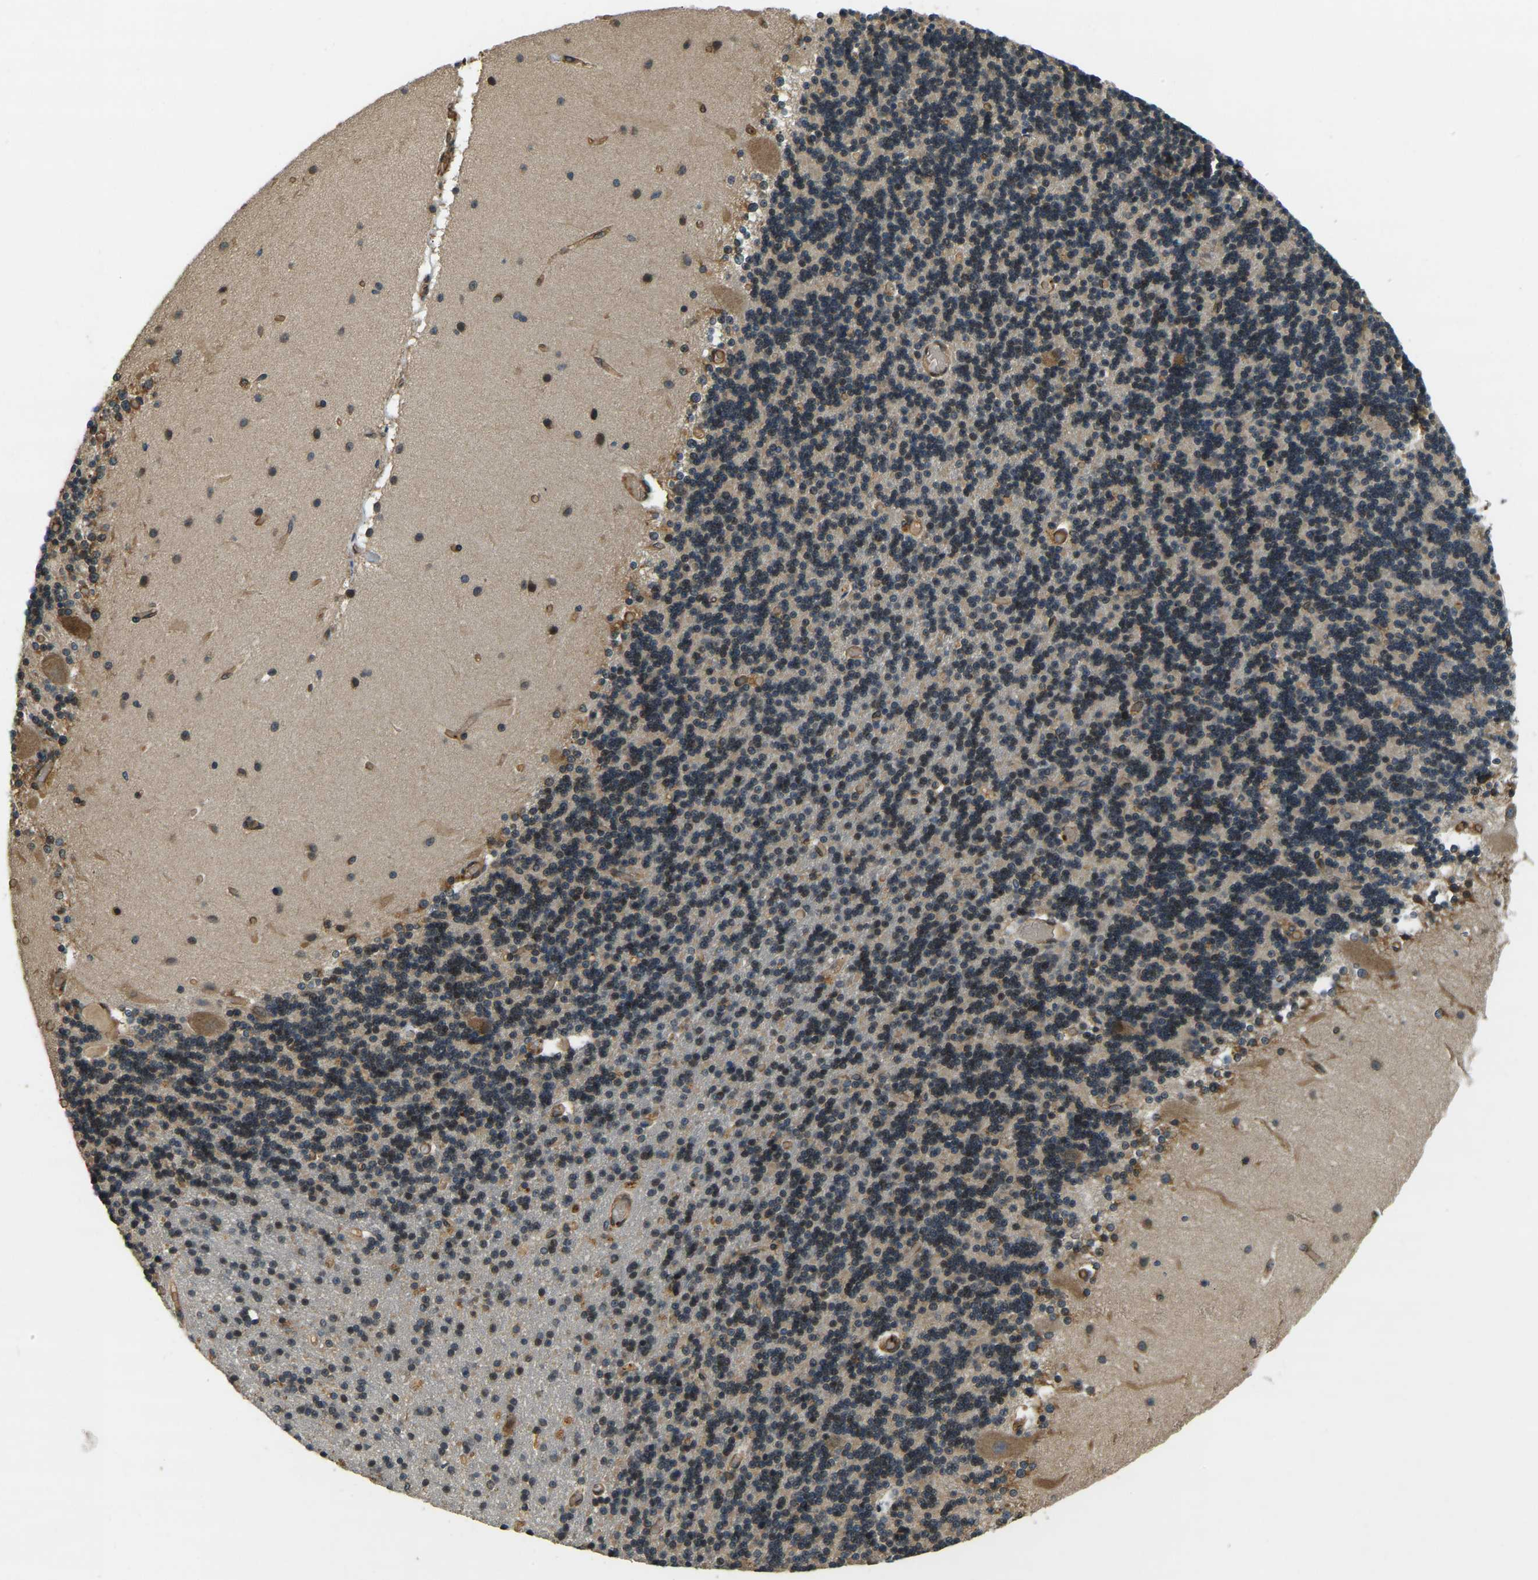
{"staining": {"intensity": "weak", "quantity": "25%-75%", "location": "cytoplasmic/membranous"}, "tissue": "cerebellum", "cell_type": "Cells in granular layer", "image_type": "normal", "snomed": [{"axis": "morphology", "description": "Normal tissue, NOS"}, {"axis": "topography", "description": "Cerebellum"}], "caption": "Immunohistochemistry histopathology image of normal cerebellum stained for a protein (brown), which reveals low levels of weak cytoplasmic/membranous expression in about 25%-75% of cells in granular layer.", "gene": "ERGIC1", "patient": {"sex": "female", "age": 54}}